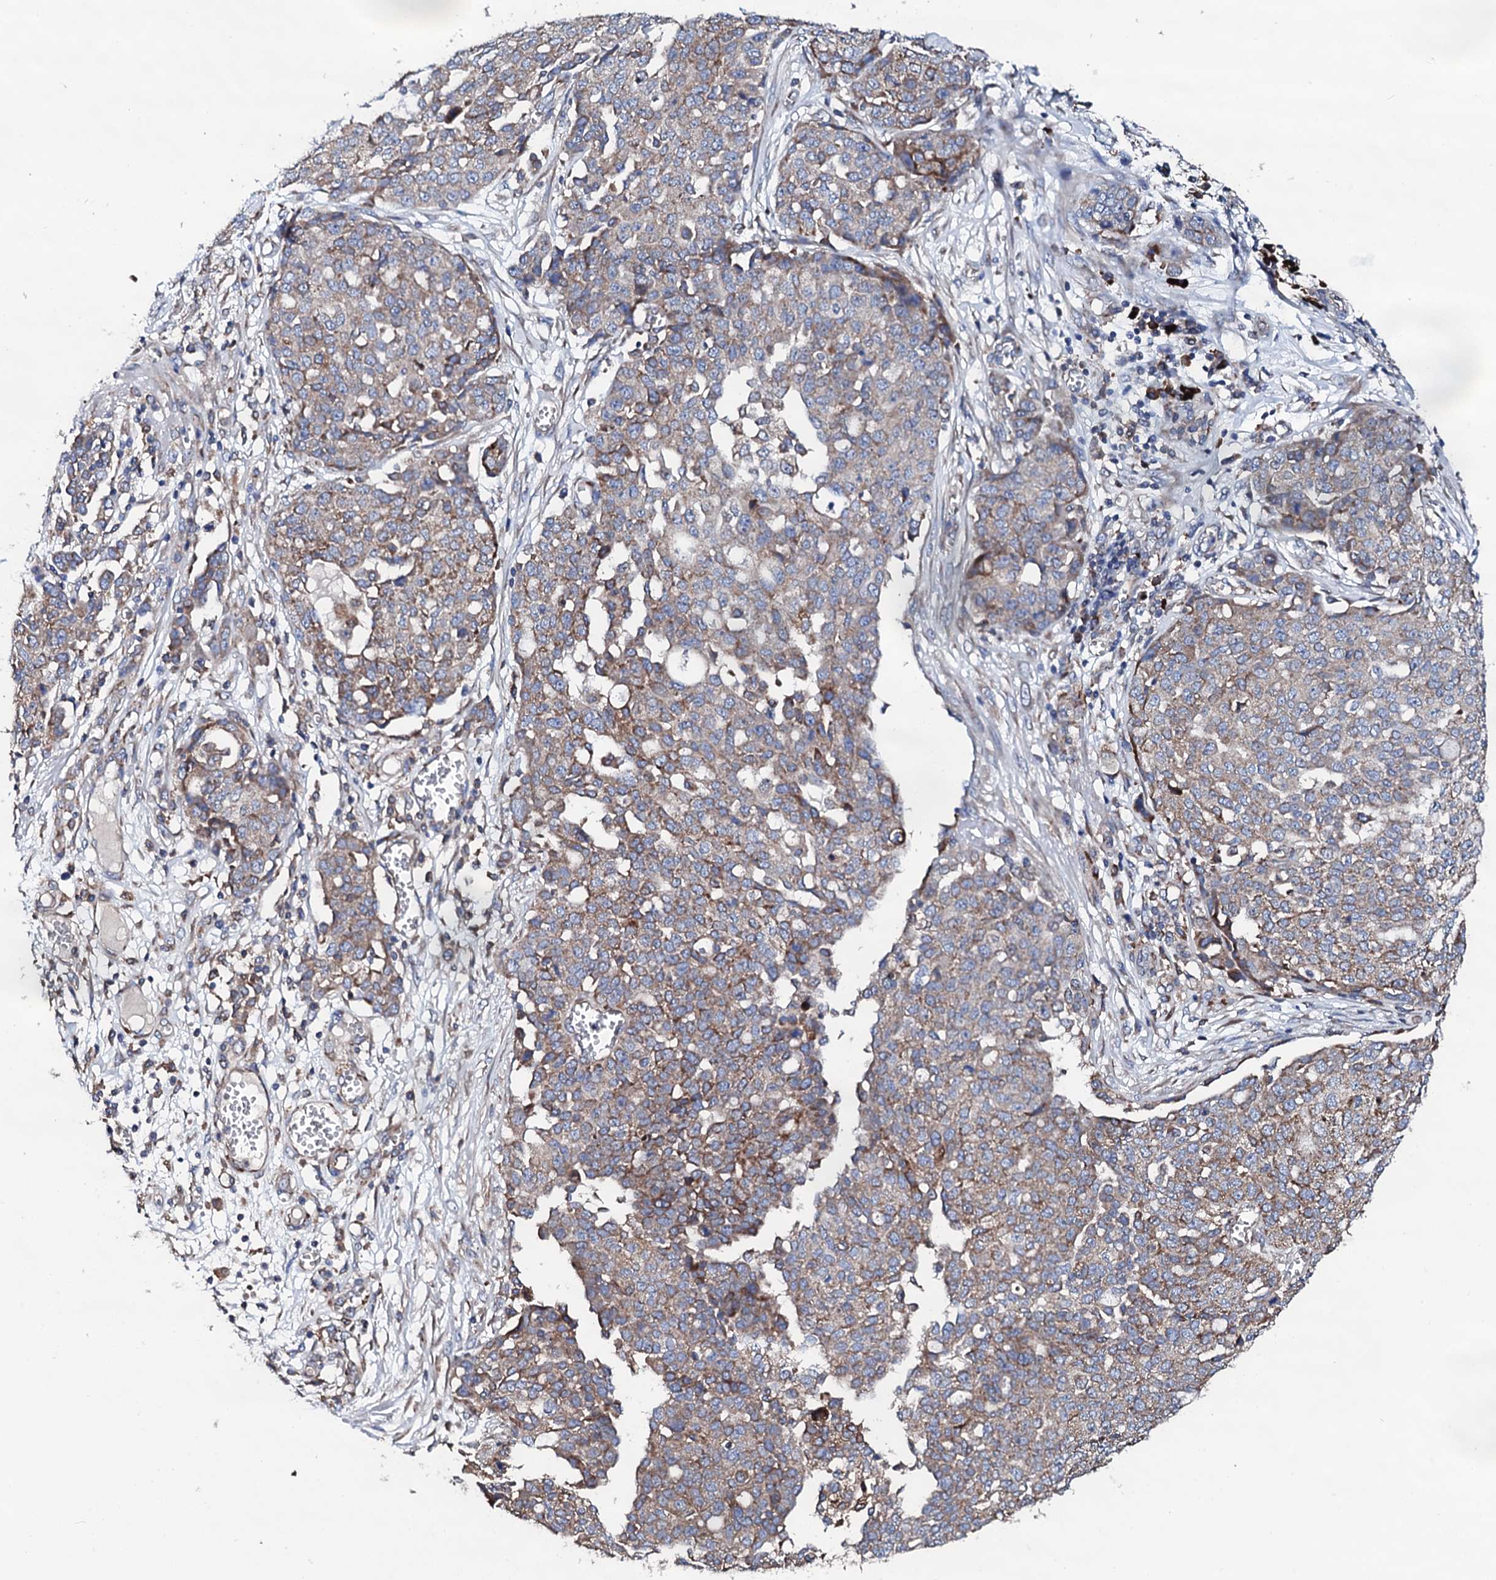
{"staining": {"intensity": "weak", "quantity": "25%-75%", "location": "cytoplasmic/membranous"}, "tissue": "ovarian cancer", "cell_type": "Tumor cells", "image_type": "cancer", "snomed": [{"axis": "morphology", "description": "Cystadenocarcinoma, serous, NOS"}, {"axis": "topography", "description": "Soft tissue"}, {"axis": "topography", "description": "Ovary"}], "caption": "Ovarian cancer stained with a protein marker reveals weak staining in tumor cells.", "gene": "LIPT2", "patient": {"sex": "female", "age": 57}}